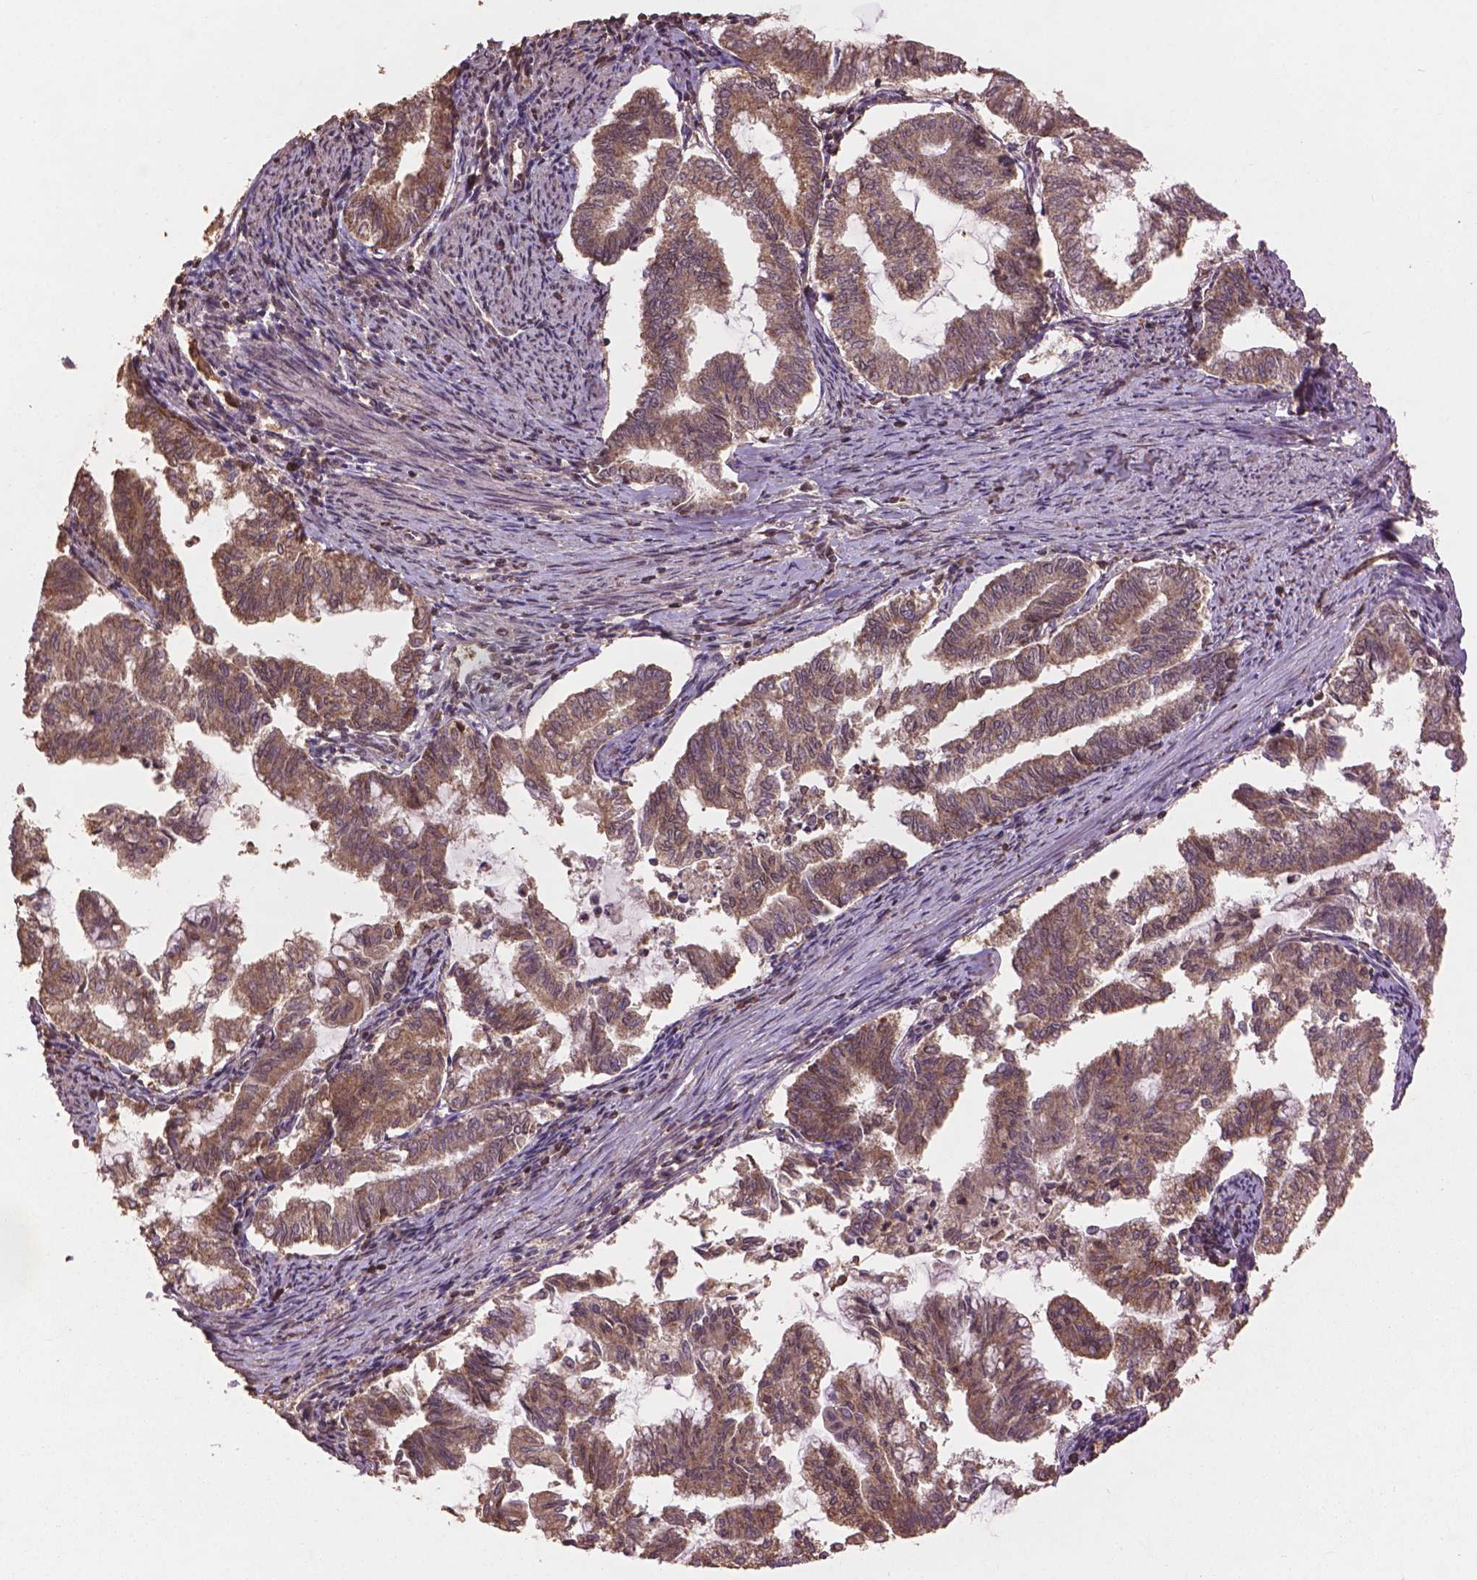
{"staining": {"intensity": "moderate", "quantity": ">75%", "location": "cytoplasmic/membranous"}, "tissue": "endometrial cancer", "cell_type": "Tumor cells", "image_type": "cancer", "snomed": [{"axis": "morphology", "description": "Adenocarcinoma, NOS"}, {"axis": "topography", "description": "Endometrium"}], "caption": "An IHC image of neoplastic tissue is shown. Protein staining in brown highlights moderate cytoplasmic/membranous positivity in endometrial cancer within tumor cells.", "gene": "BABAM1", "patient": {"sex": "female", "age": 79}}